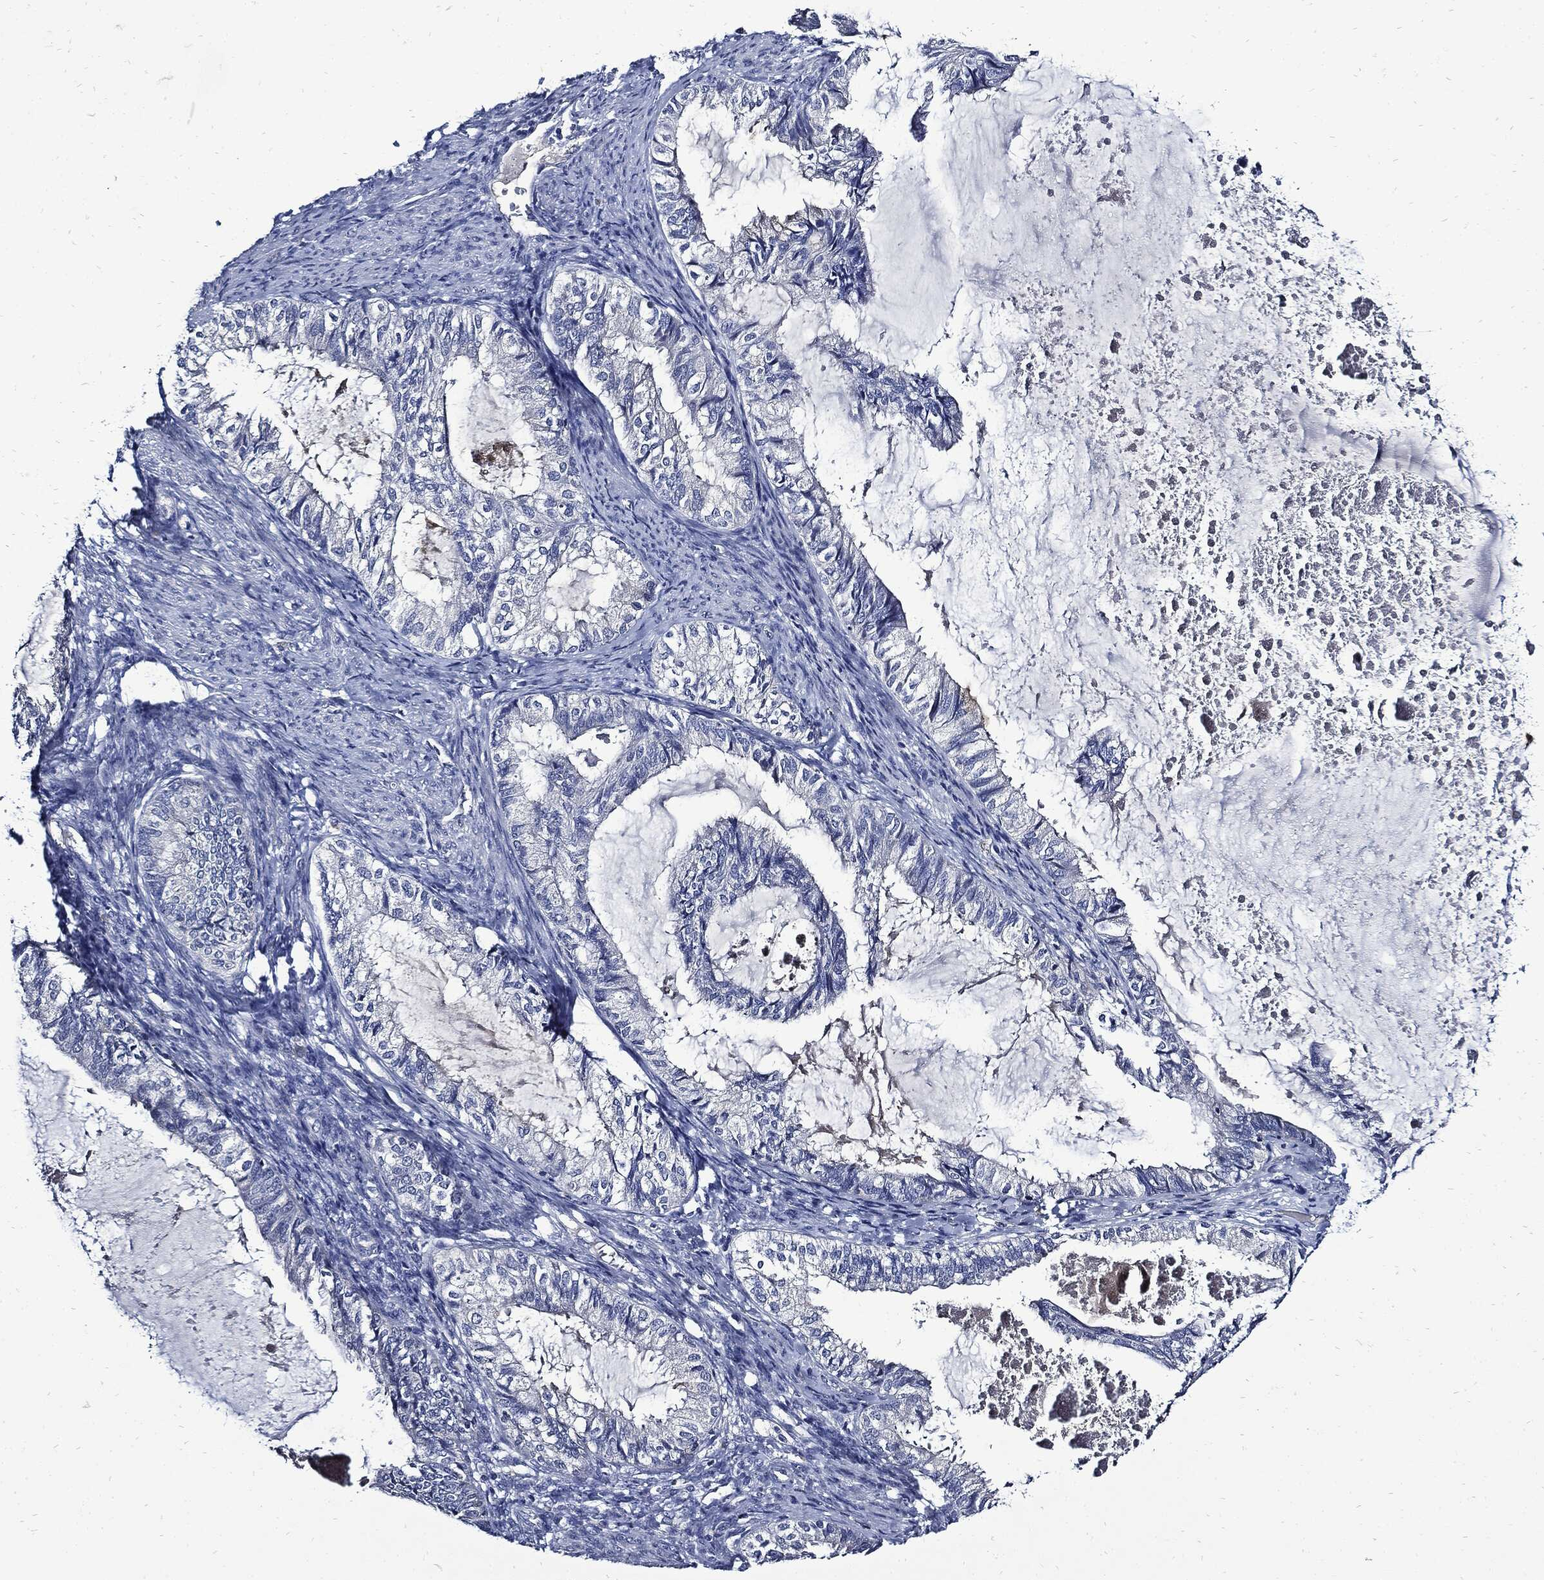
{"staining": {"intensity": "negative", "quantity": "none", "location": "none"}, "tissue": "endometrial cancer", "cell_type": "Tumor cells", "image_type": "cancer", "snomed": [{"axis": "morphology", "description": "Adenocarcinoma, NOS"}, {"axis": "topography", "description": "Endometrium"}], "caption": "Photomicrograph shows no protein staining in tumor cells of endometrial adenocarcinoma tissue.", "gene": "CPE", "patient": {"sex": "female", "age": 86}}